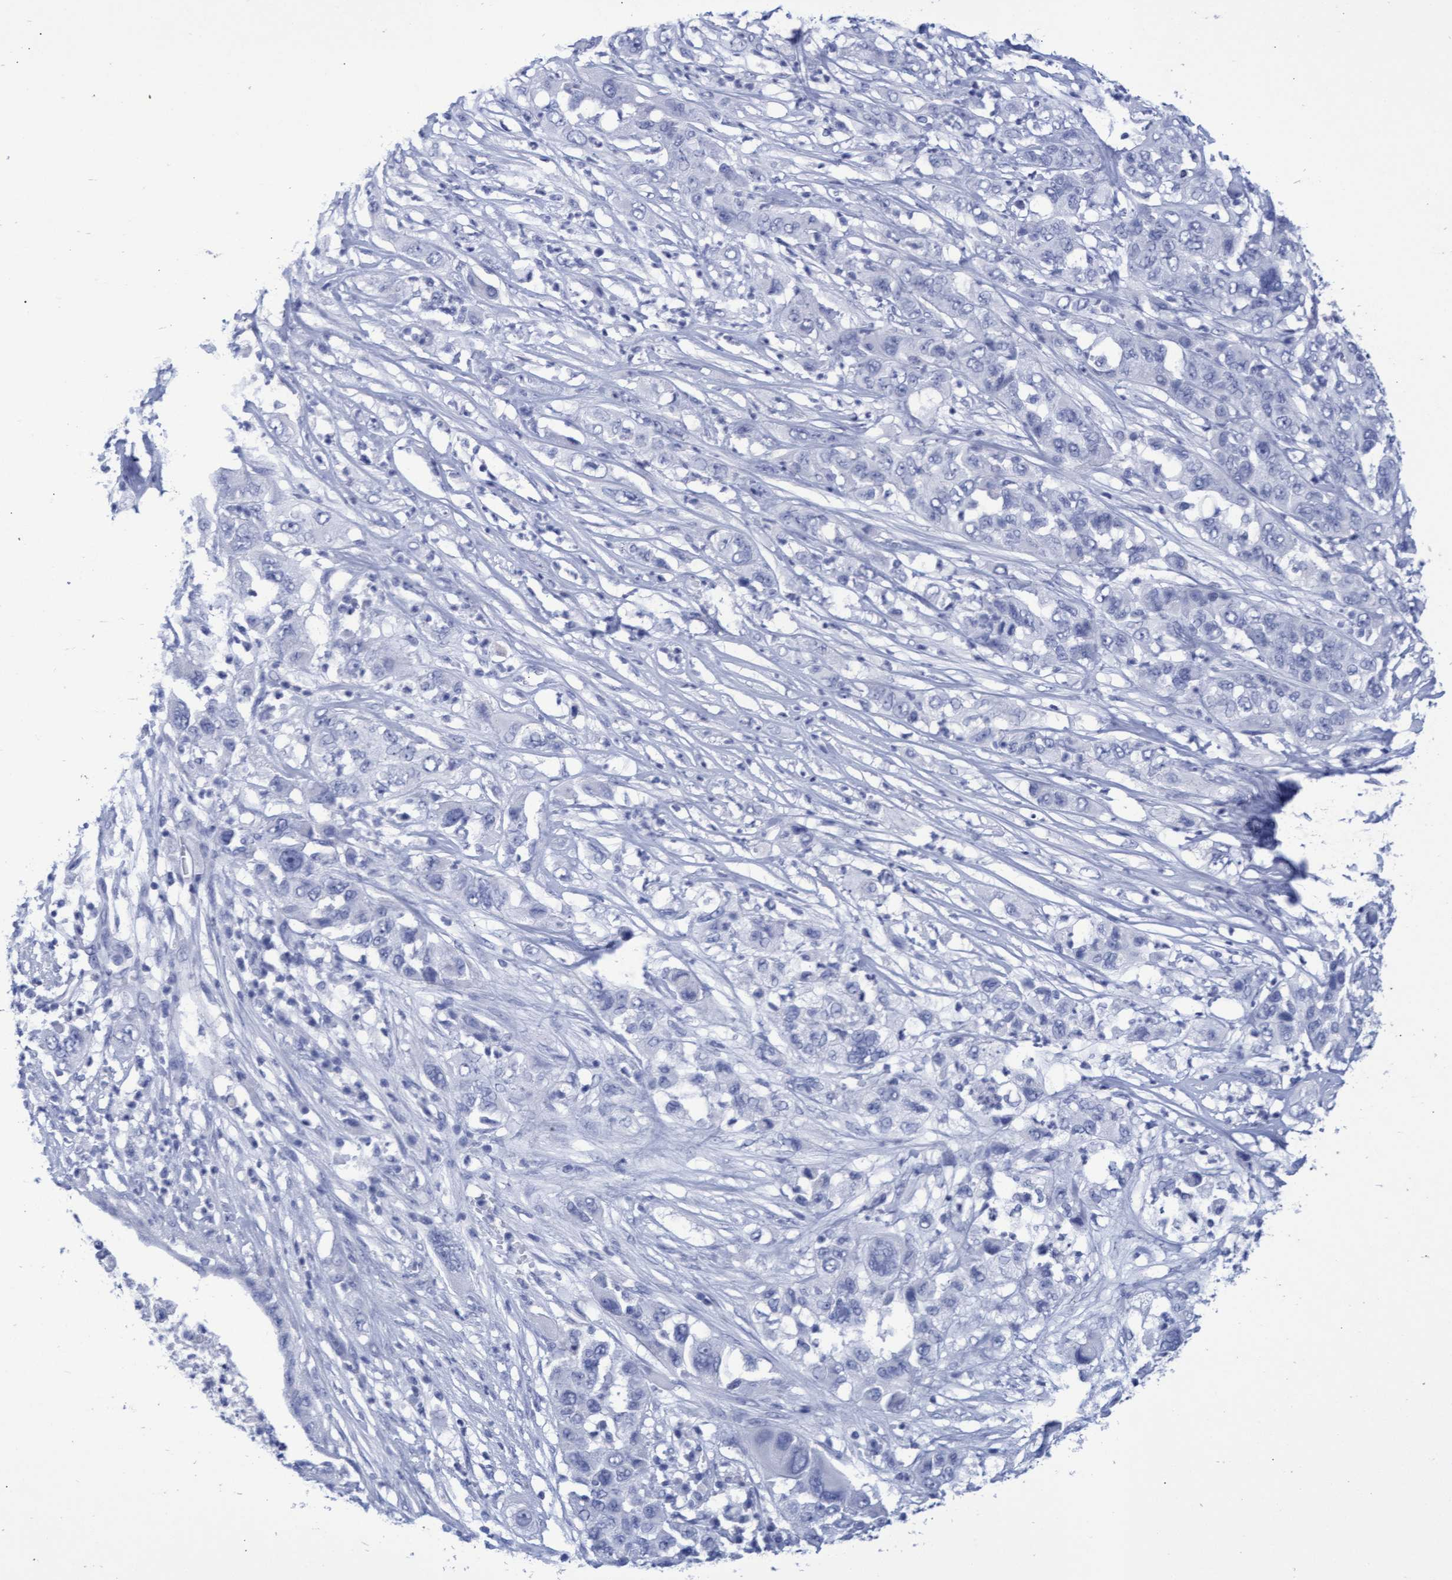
{"staining": {"intensity": "negative", "quantity": "none", "location": "none"}, "tissue": "pancreatic cancer", "cell_type": "Tumor cells", "image_type": "cancer", "snomed": [{"axis": "morphology", "description": "Adenocarcinoma, NOS"}, {"axis": "topography", "description": "Pancreas"}], "caption": "Human adenocarcinoma (pancreatic) stained for a protein using immunohistochemistry (IHC) demonstrates no positivity in tumor cells.", "gene": "INSL6", "patient": {"sex": "female", "age": 78}}